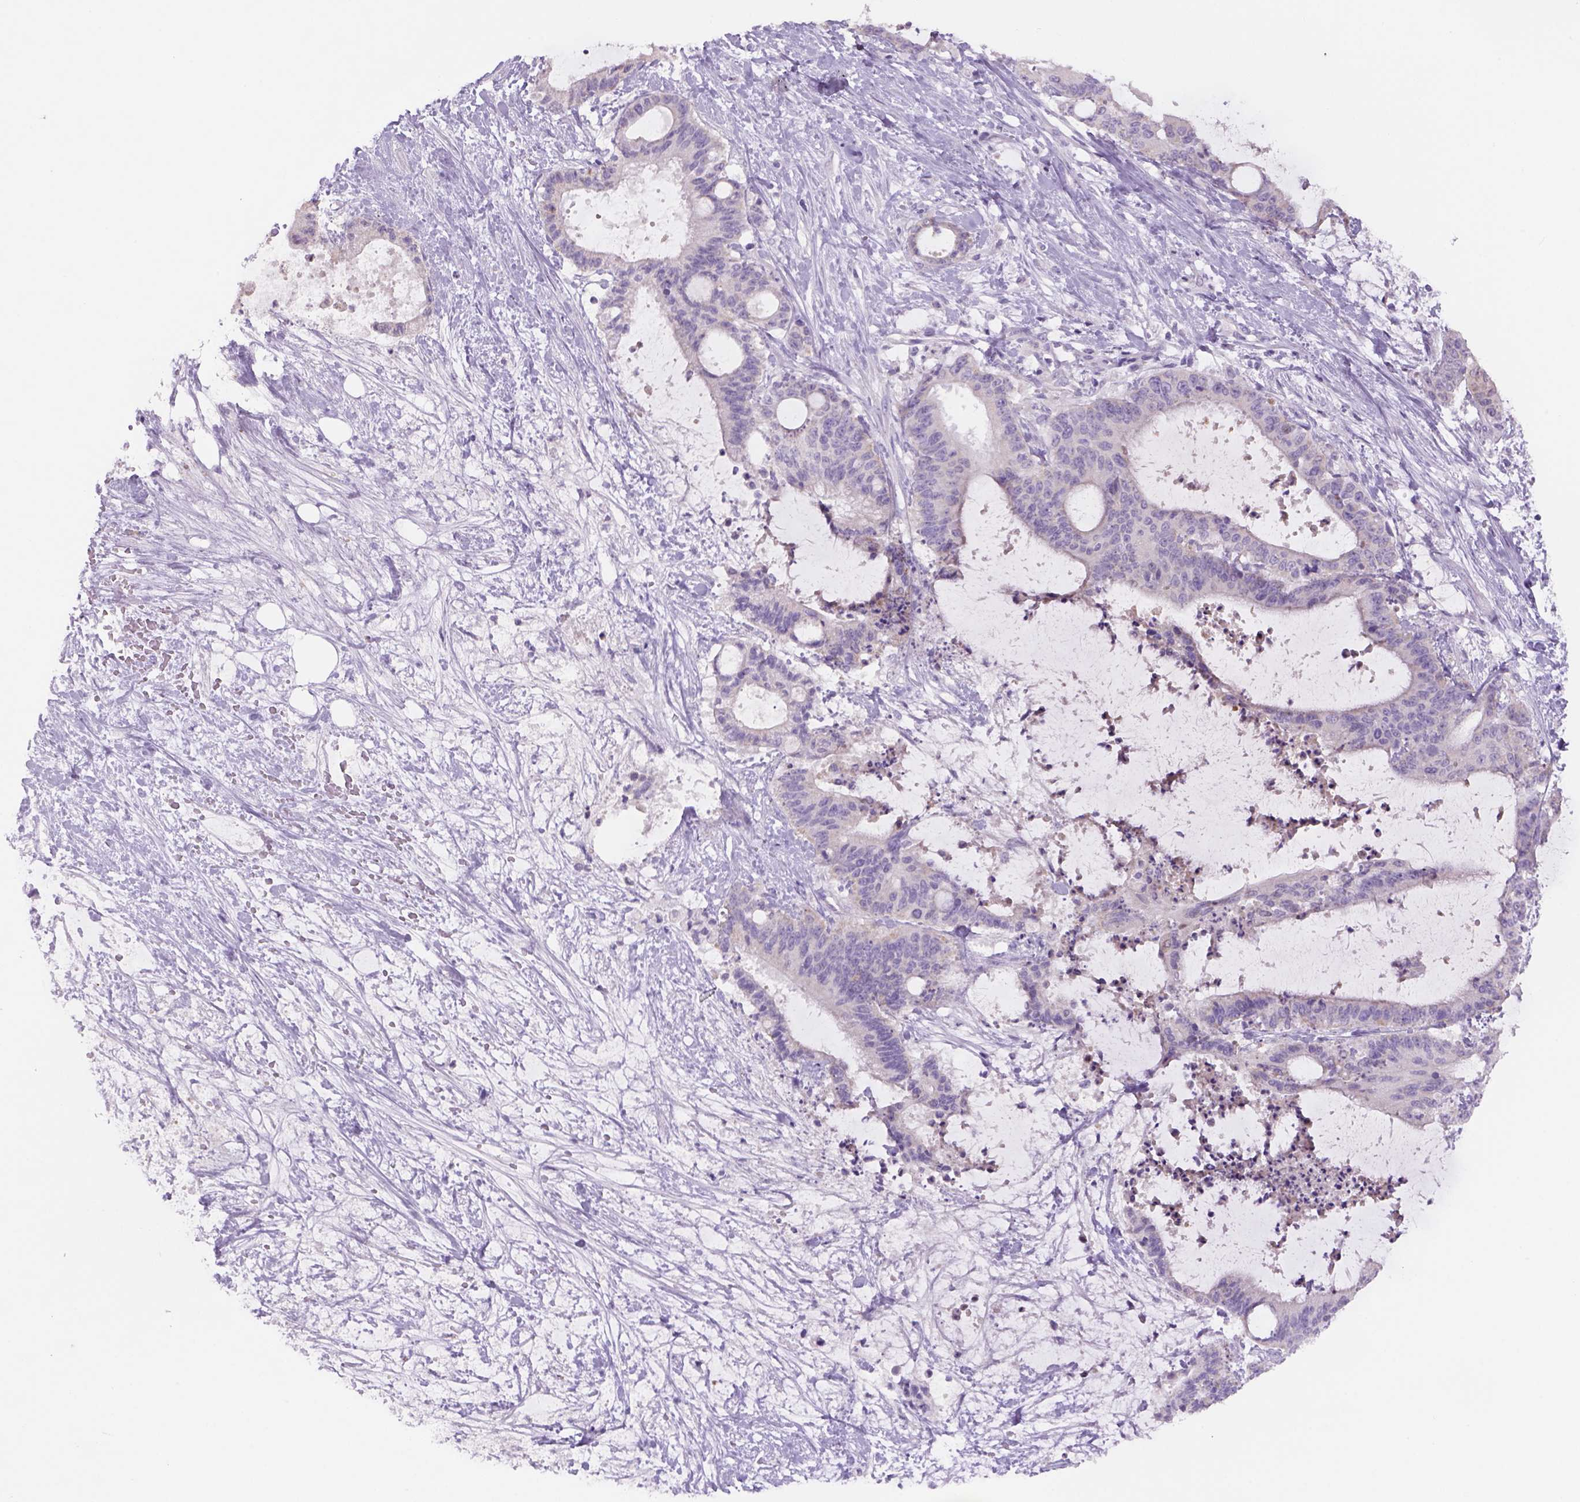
{"staining": {"intensity": "negative", "quantity": "none", "location": "none"}, "tissue": "liver cancer", "cell_type": "Tumor cells", "image_type": "cancer", "snomed": [{"axis": "morphology", "description": "Cholangiocarcinoma"}, {"axis": "topography", "description": "Liver"}], "caption": "A histopathology image of cholangiocarcinoma (liver) stained for a protein reveals no brown staining in tumor cells.", "gene": "ADGRV1", "patient": {"sex": "female", "age": 73}}